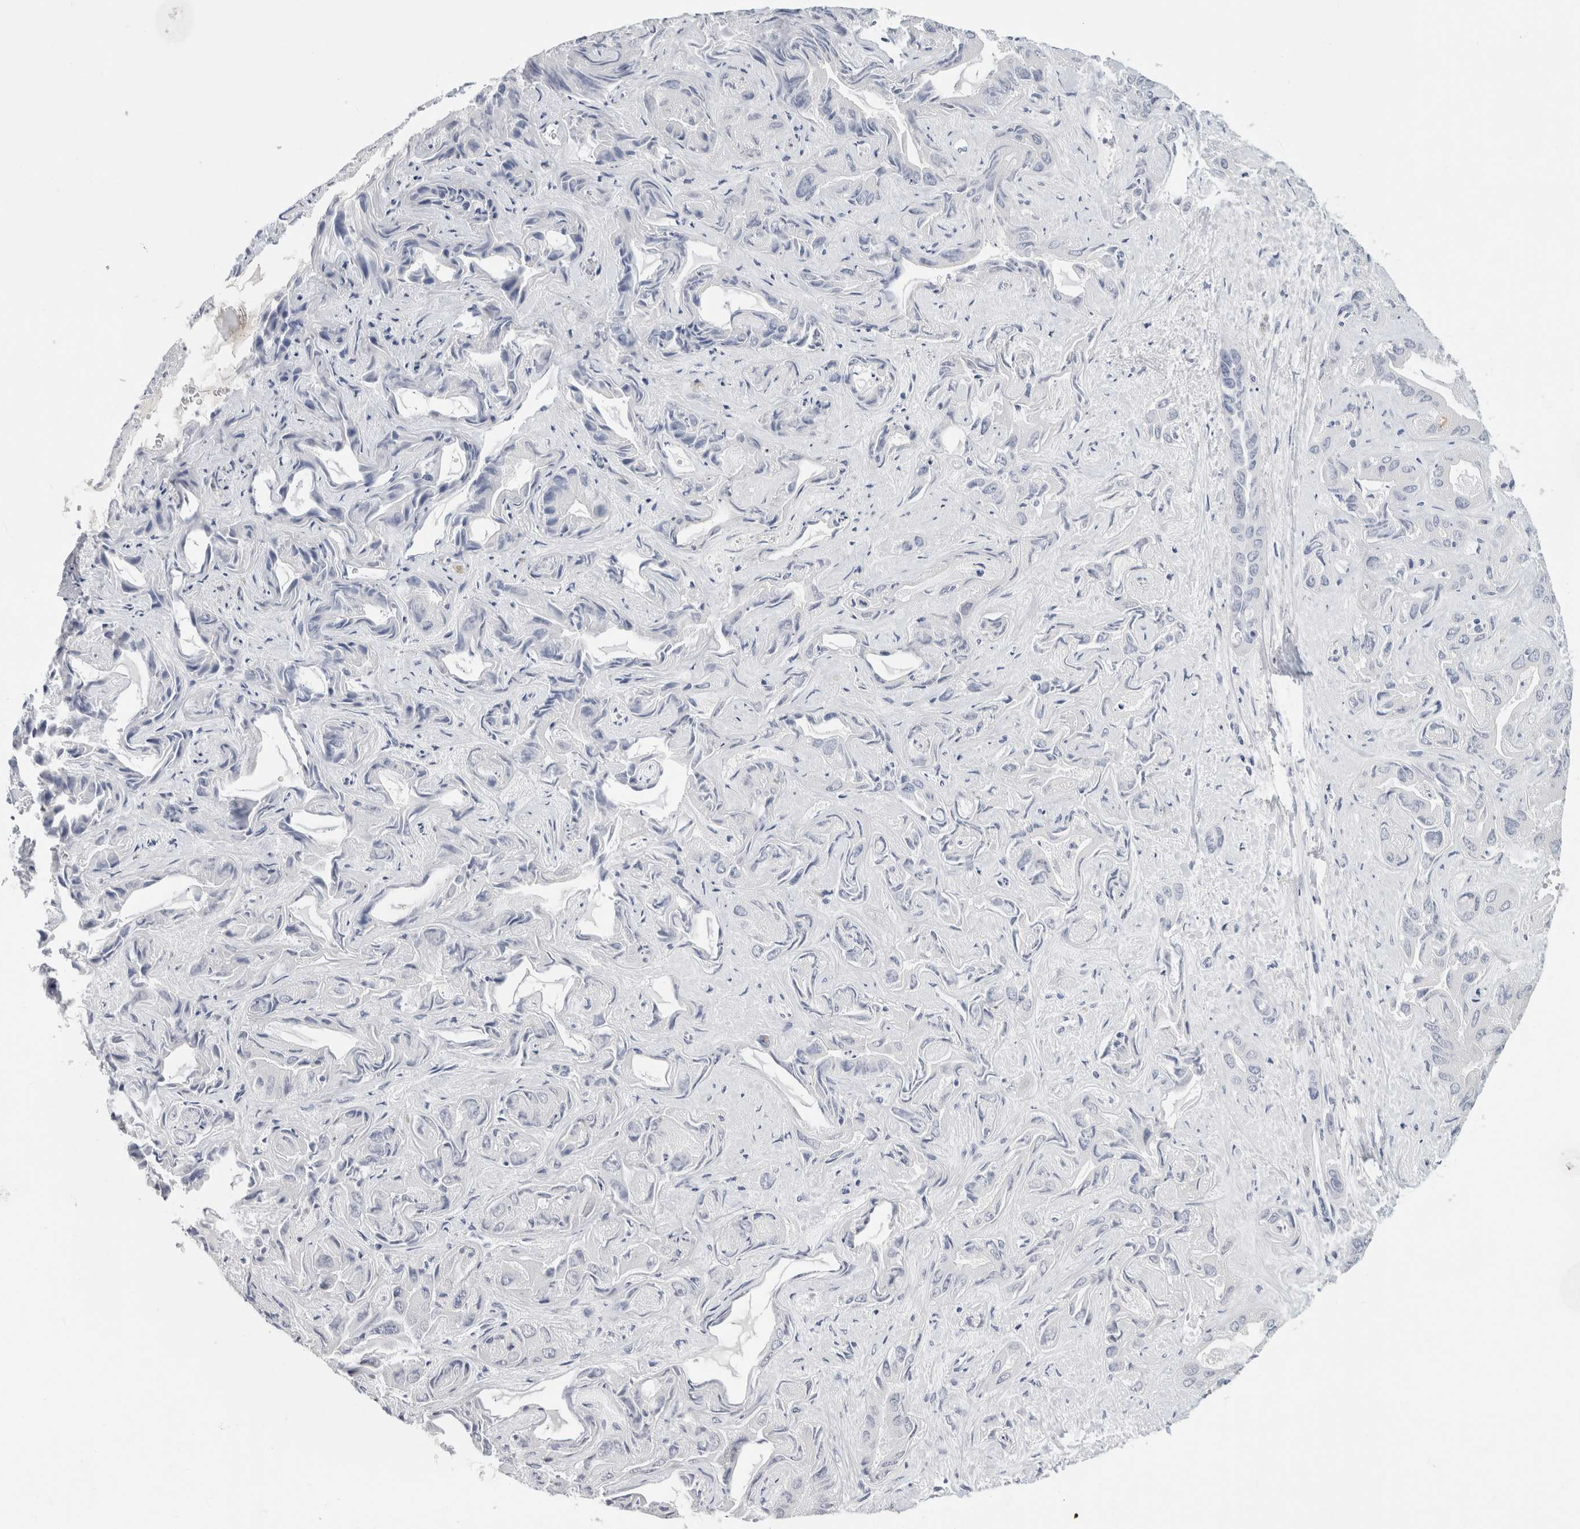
{"staining": {"intensity": "negative", "quantity": "none", "location": "none"}, "tissue": "liver cancer", "cell_type": "Tumor cells", "image_type": "cancer", "snomed": [{"axis": "morphology", "description": "Cholangiocarcinoma"}, {"axis": "topography", "description": "Liver"}], "caption": "Liver cholangiocarcinoma was stained to show a protein in brown. There is no significant expression in tumor cells.", "gene": "BCAN", "patient": {"sex": "female", "age": 52}}